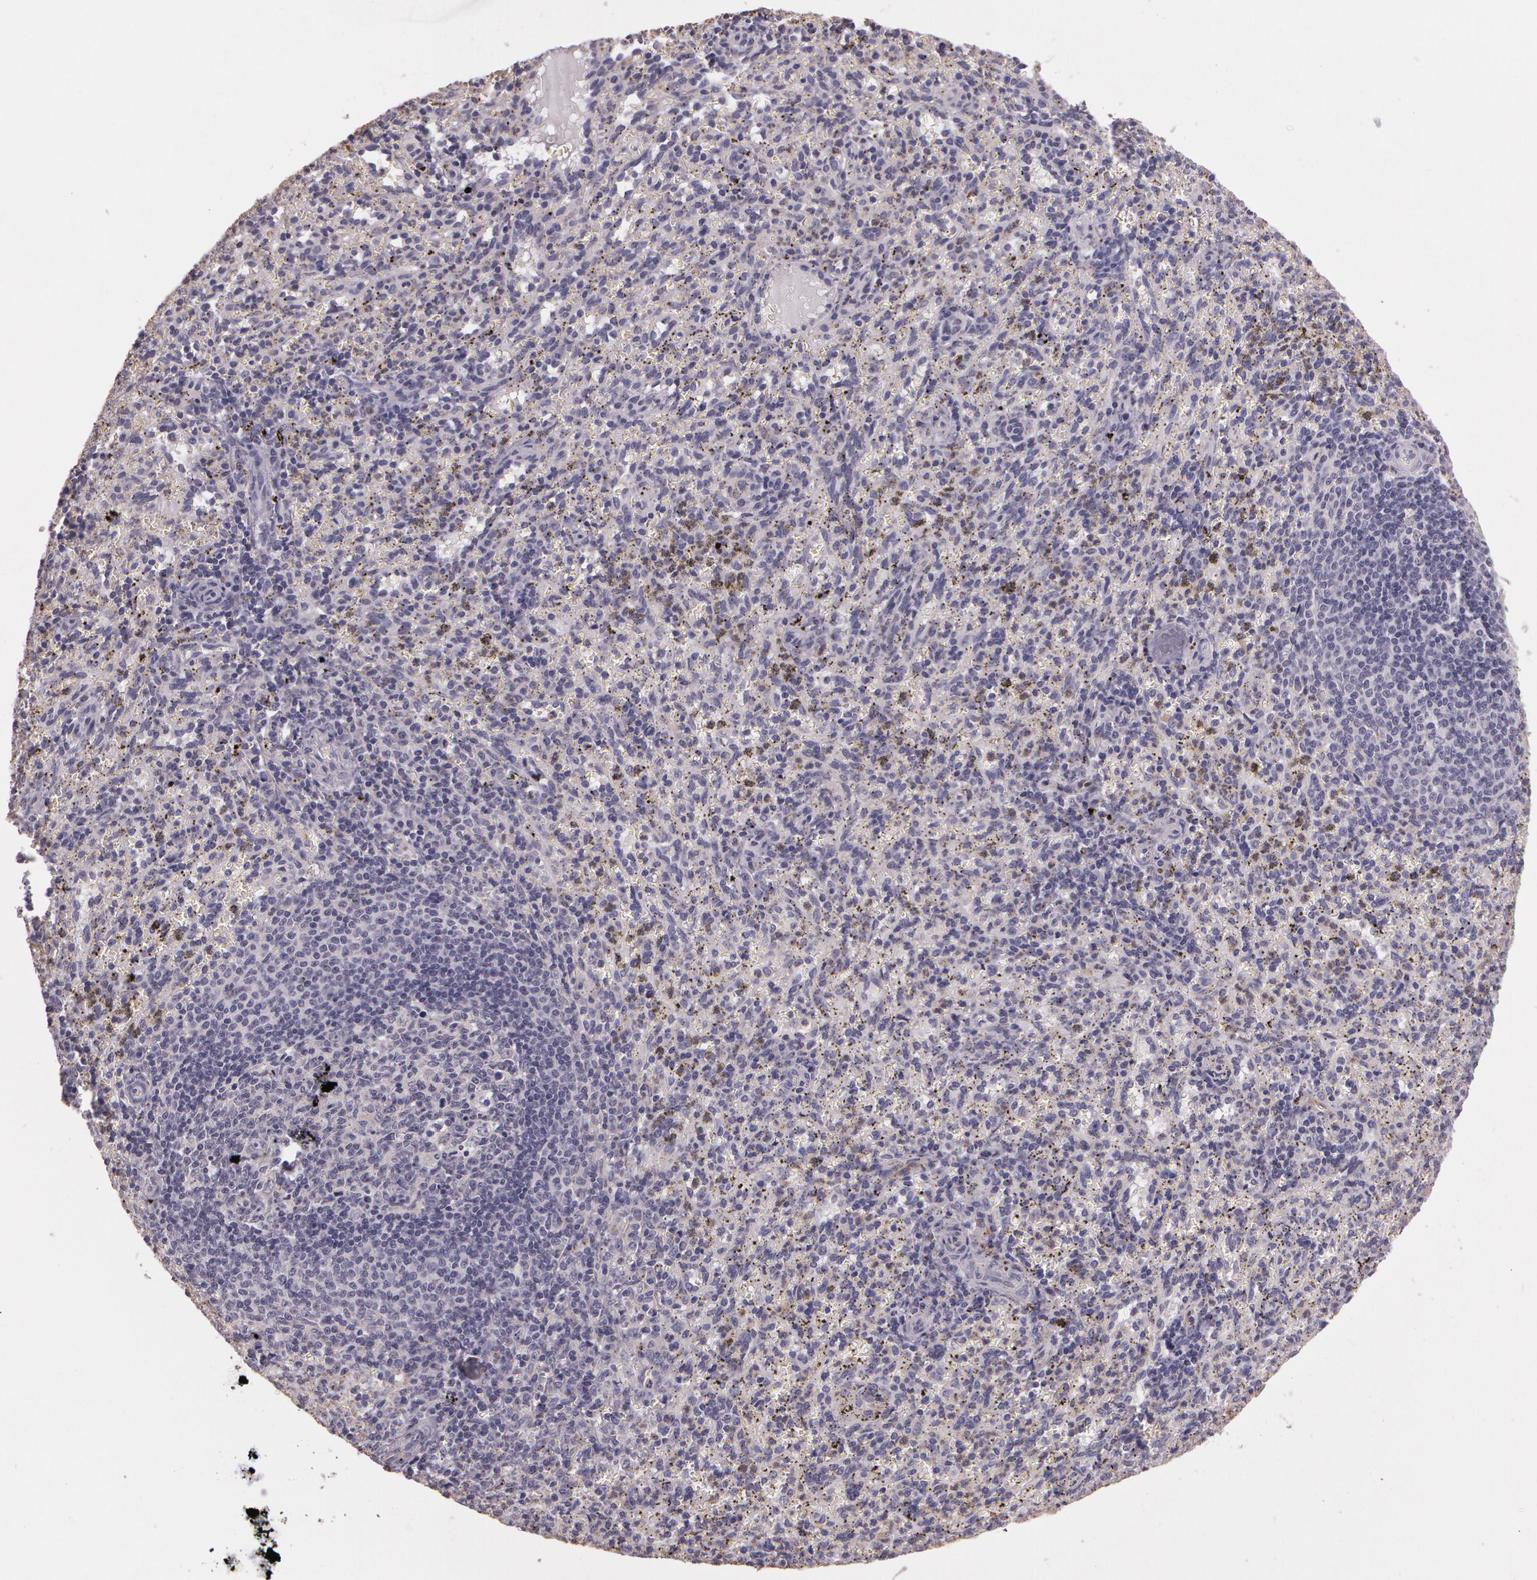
{"staining": {"intensity": "negative", "quantity": "none", "location": "none"}, "tissue": "spleen", "cell_type": "Cells in red pulp", "image_type": "normal", "snomed": [{"axis": "morphology", "description": "Normal tissue, NOS"}, {"axis": "topography", "description": "Spleen"}], "caption": "Immunohistochemistry (IHC) micrograph of benign spleen: spleen stained with DAB (3,3'-diaminobenzidine) shows no significant protein staining in cells in red pulp.", "gene": "G2E3", "patient": {"sex": "female", "age": 10}}